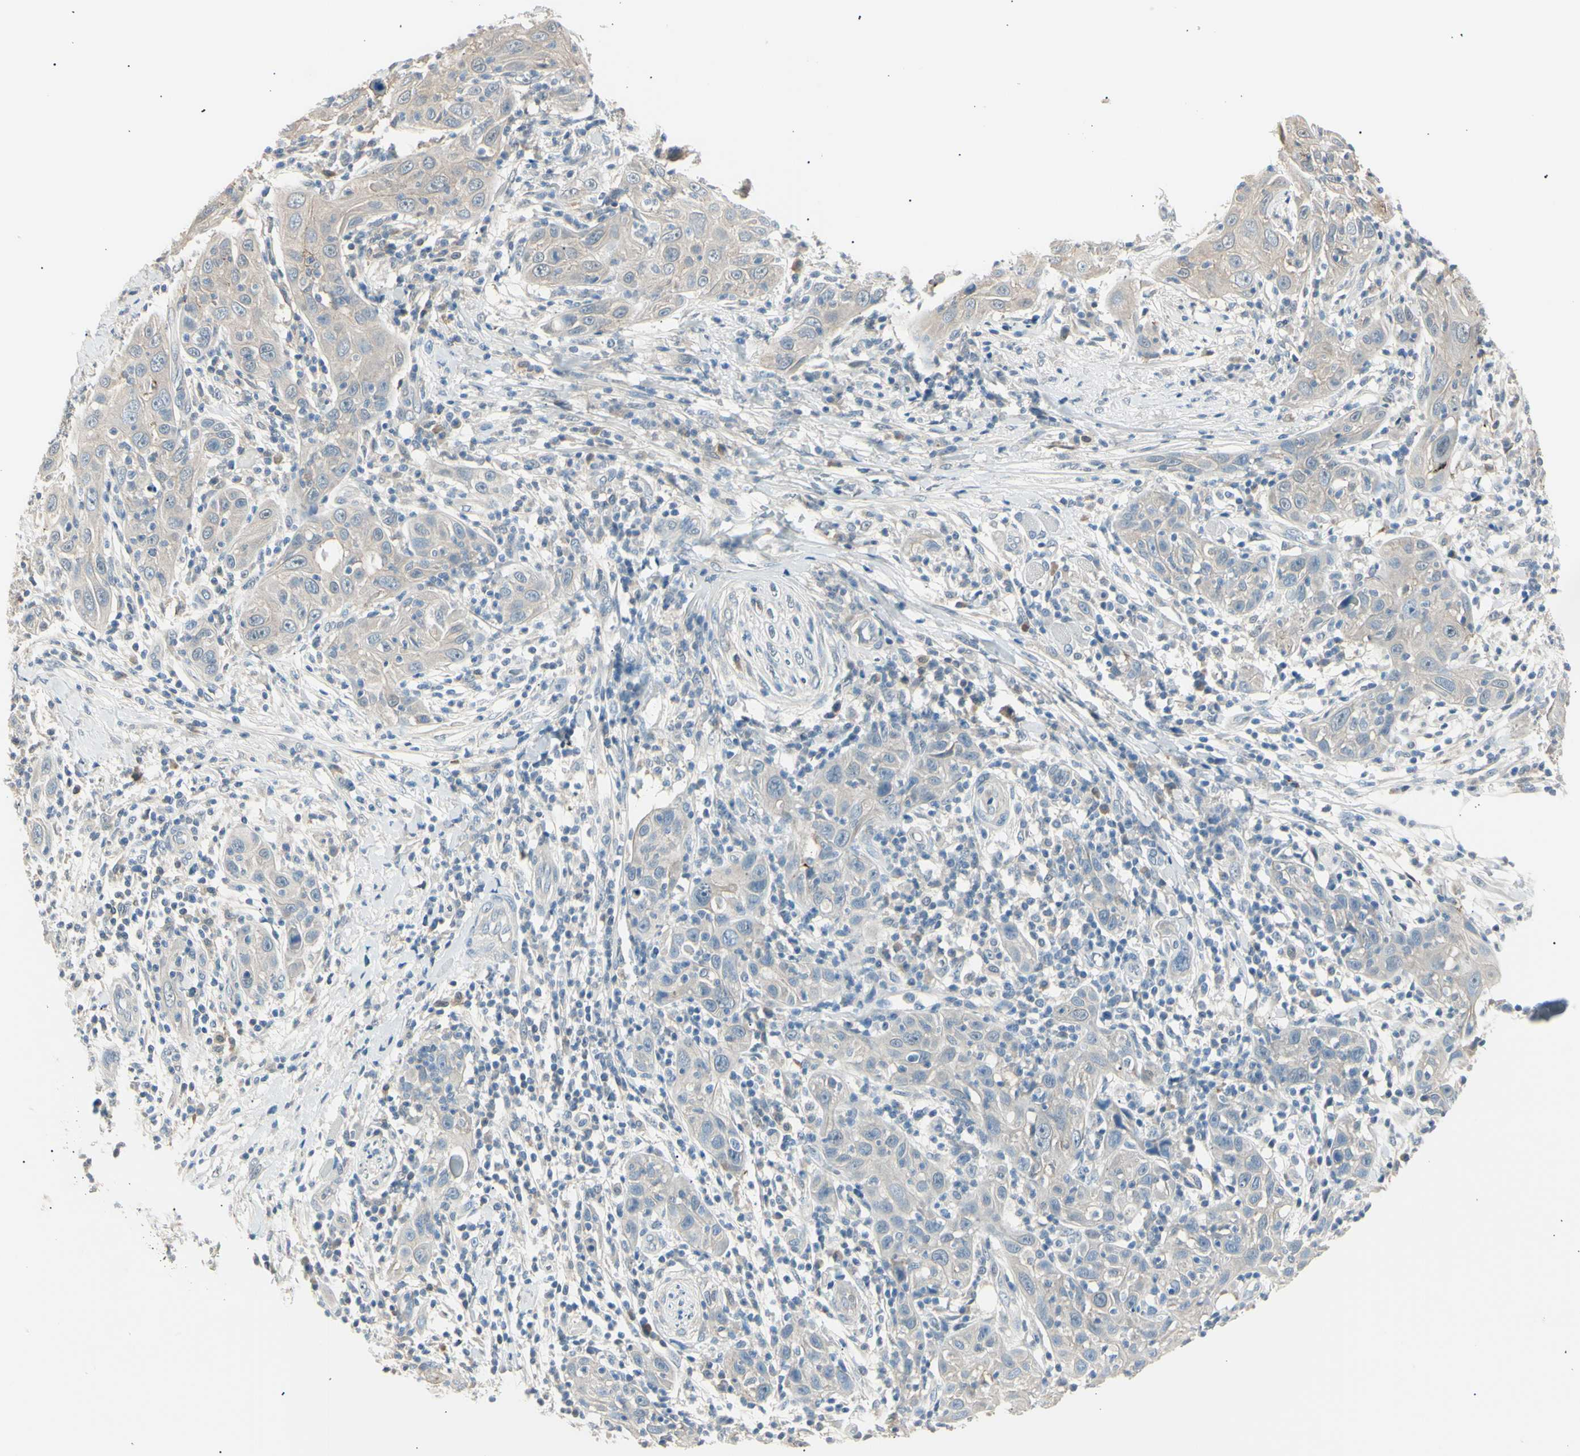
{"staining": {"intensity": "weak", "quantity": ">75%", "location": "cytoplasmic/membranous"}, "tissue": "skin cancer", "cell_type": "Tumor cells", "image_type": "cancer", "snomed": [{"axis": "morphology", "description": "Squamous cell carcinoma, NOS"}, {"axis": "topography", "description": "Skin"}], "caption": "Skin cancer (squamous cell carcinoma) stained with DAB IHC reveals low levels of weak cytoplasmic/membranous staining in about >75% of tumor cells.", "gene": "LHPP", "patient": {"sex": "female", "age": 88}}